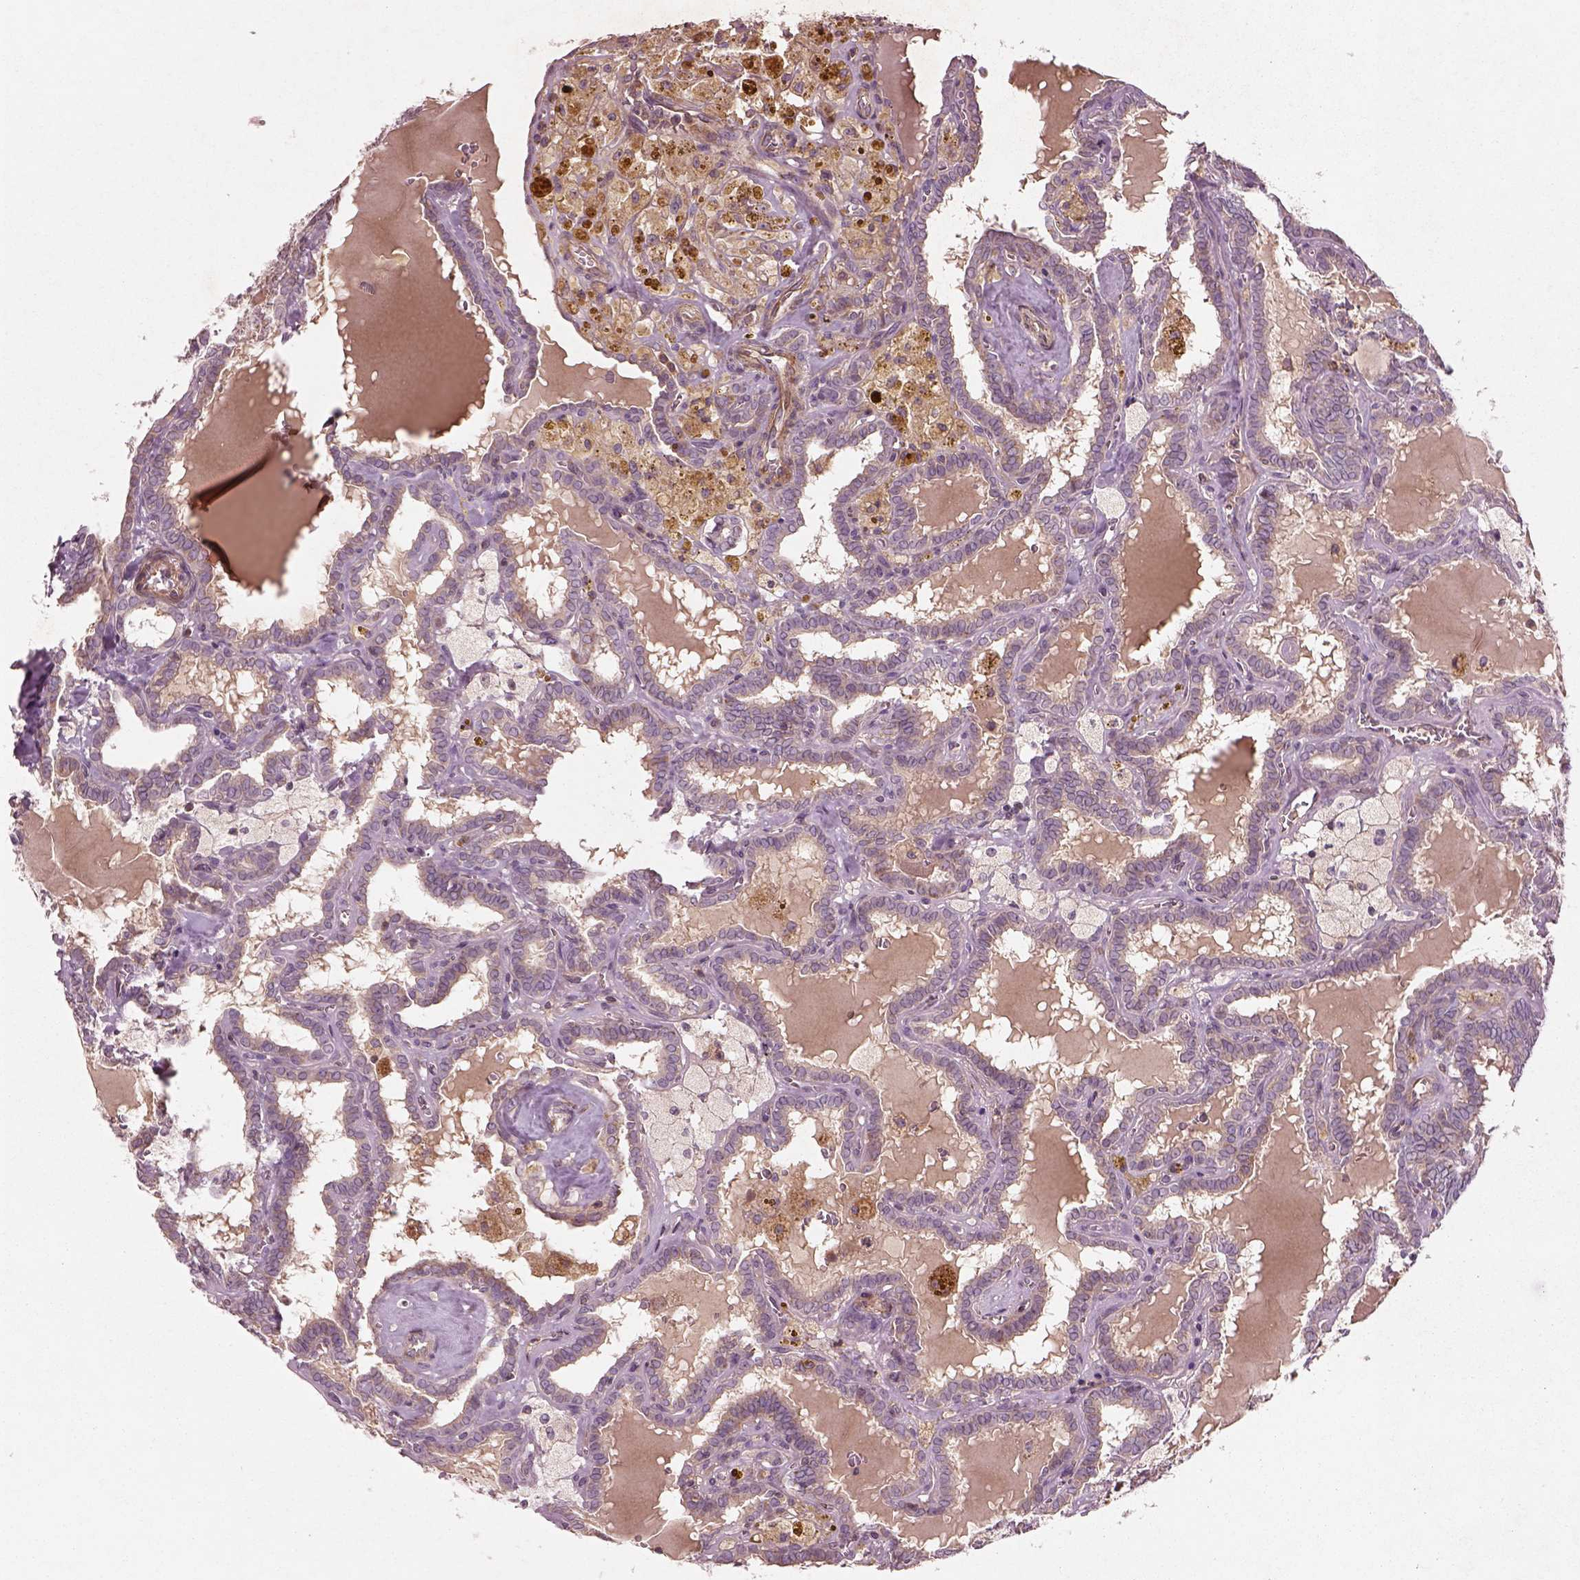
{"staining": {"intensity": "negative", "quantity": "none", "location": "none"}, "tissue": "thyroid cancer", "cell_type": "Tumor cells", "image_type": "cancer", "snomed": [{"axis": "morphology", "description": "Papillary adenocarcinoma, NOS"}, {"axis": "topography", "description": "Thyroid gland"}], "caption": "Immunohistochemistry (IHC) of papillary adenocarcinoma (thyroid) displays no expression in tumor cells.", "gene": "SLC25A5", "patient": {"sex": "female", "age": 39}}